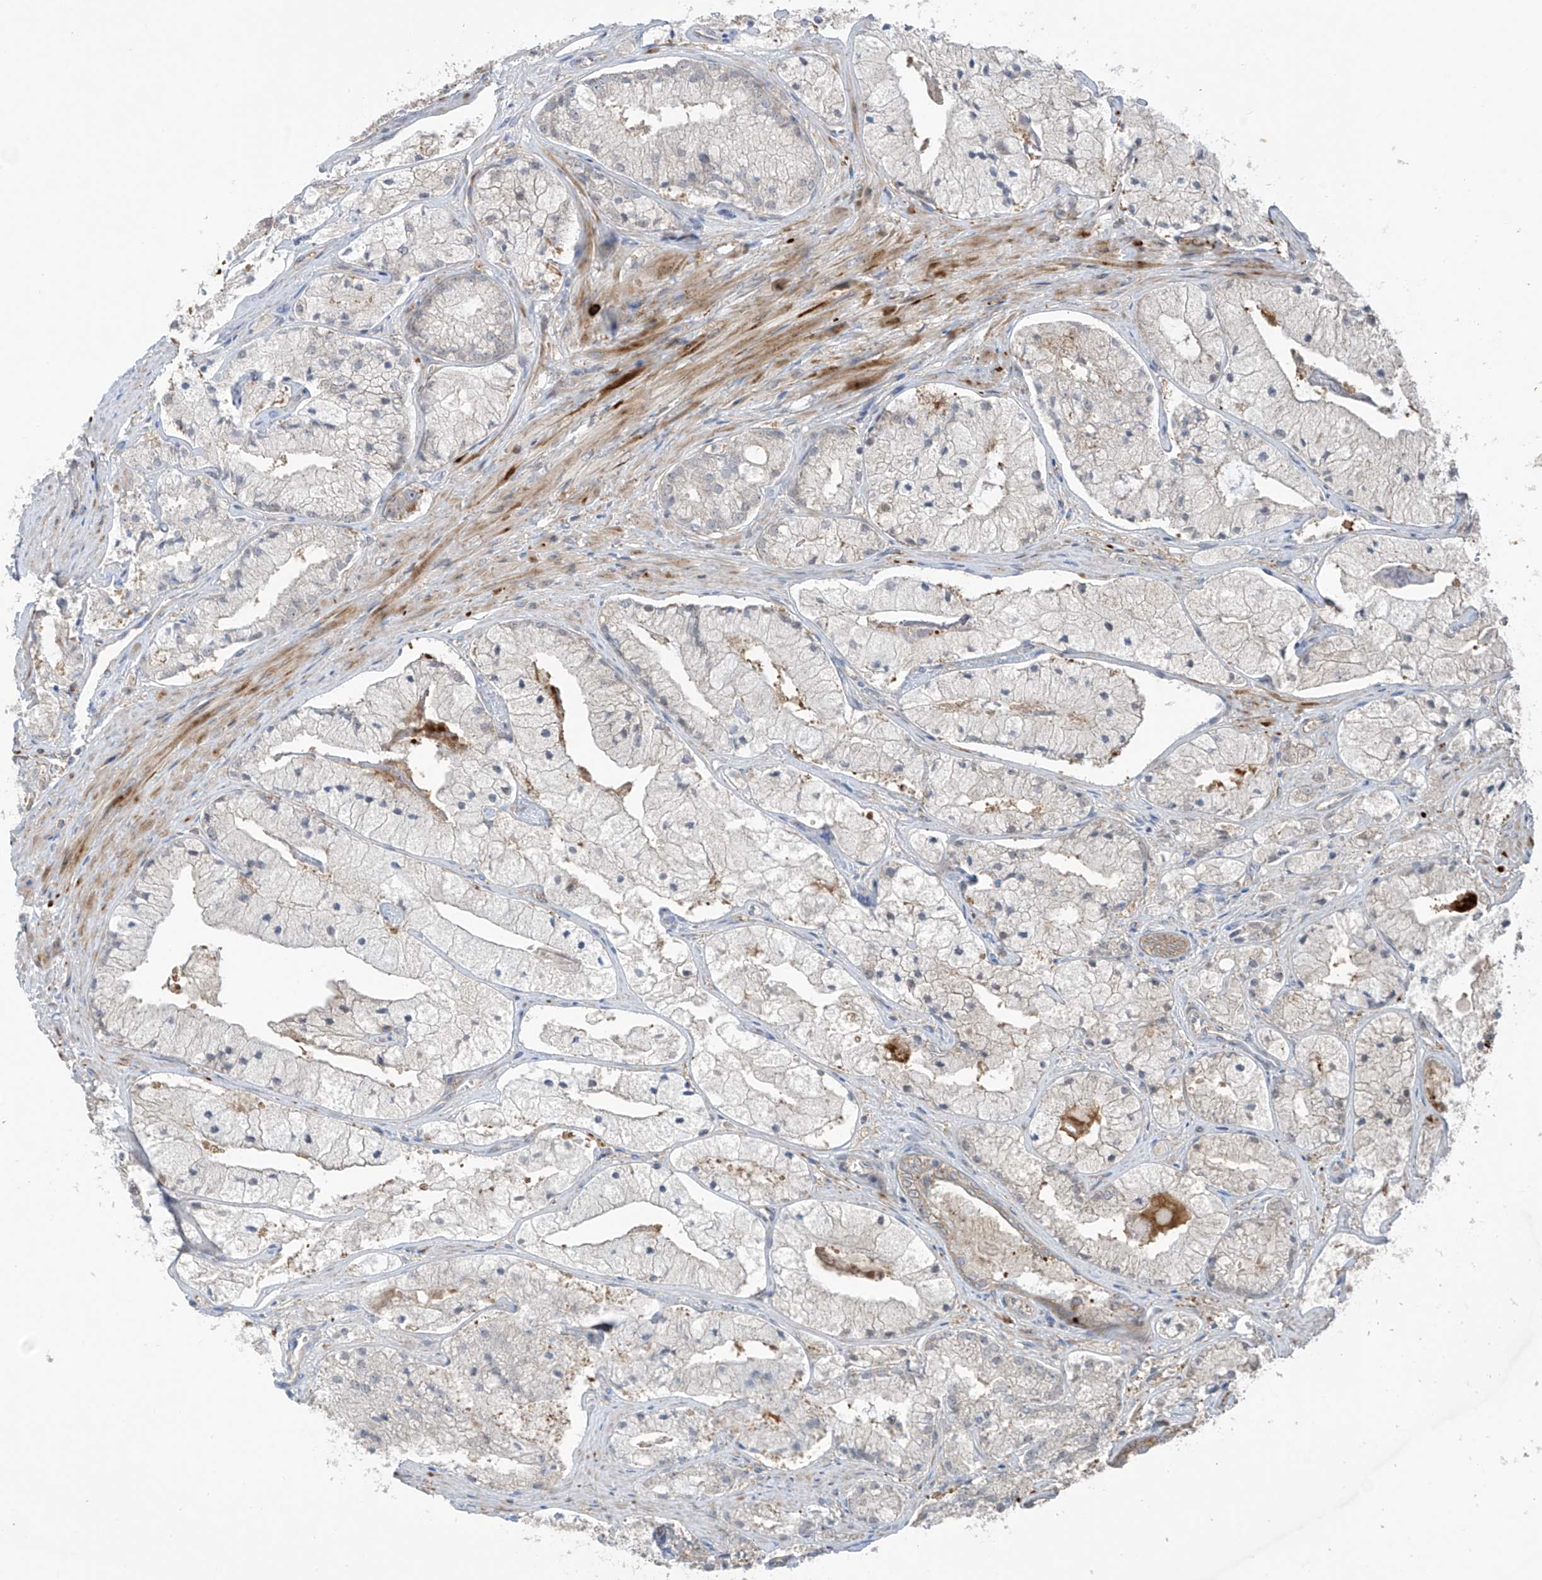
{"staining": {"intensity": "weak", "quantity": "<25%", "location": "cytoplasmic/membranous"}, "tissue": "prostate cancer", "cell_type": "Tumor cells", "image_type": "cancer", "snomed": [{"axis": "morphology", "description": "Adenocarcinoma, High grade"}, {"axis": "topography", "description": "Prostate"}], "caption": "A photomicrograph of prostate cancer (adenocarcinoma (high-grade)) stained for a protein displays no brown staining in tumor cells. Brightfield microscopy of immunohistochemistry stained with DAB (3,3'-diaminobenzidine) (brown) and hematoxylin (blue), captured at high magnification.", "gene": "SAMD3", "patient": {"sex": "male", "age": 50}}